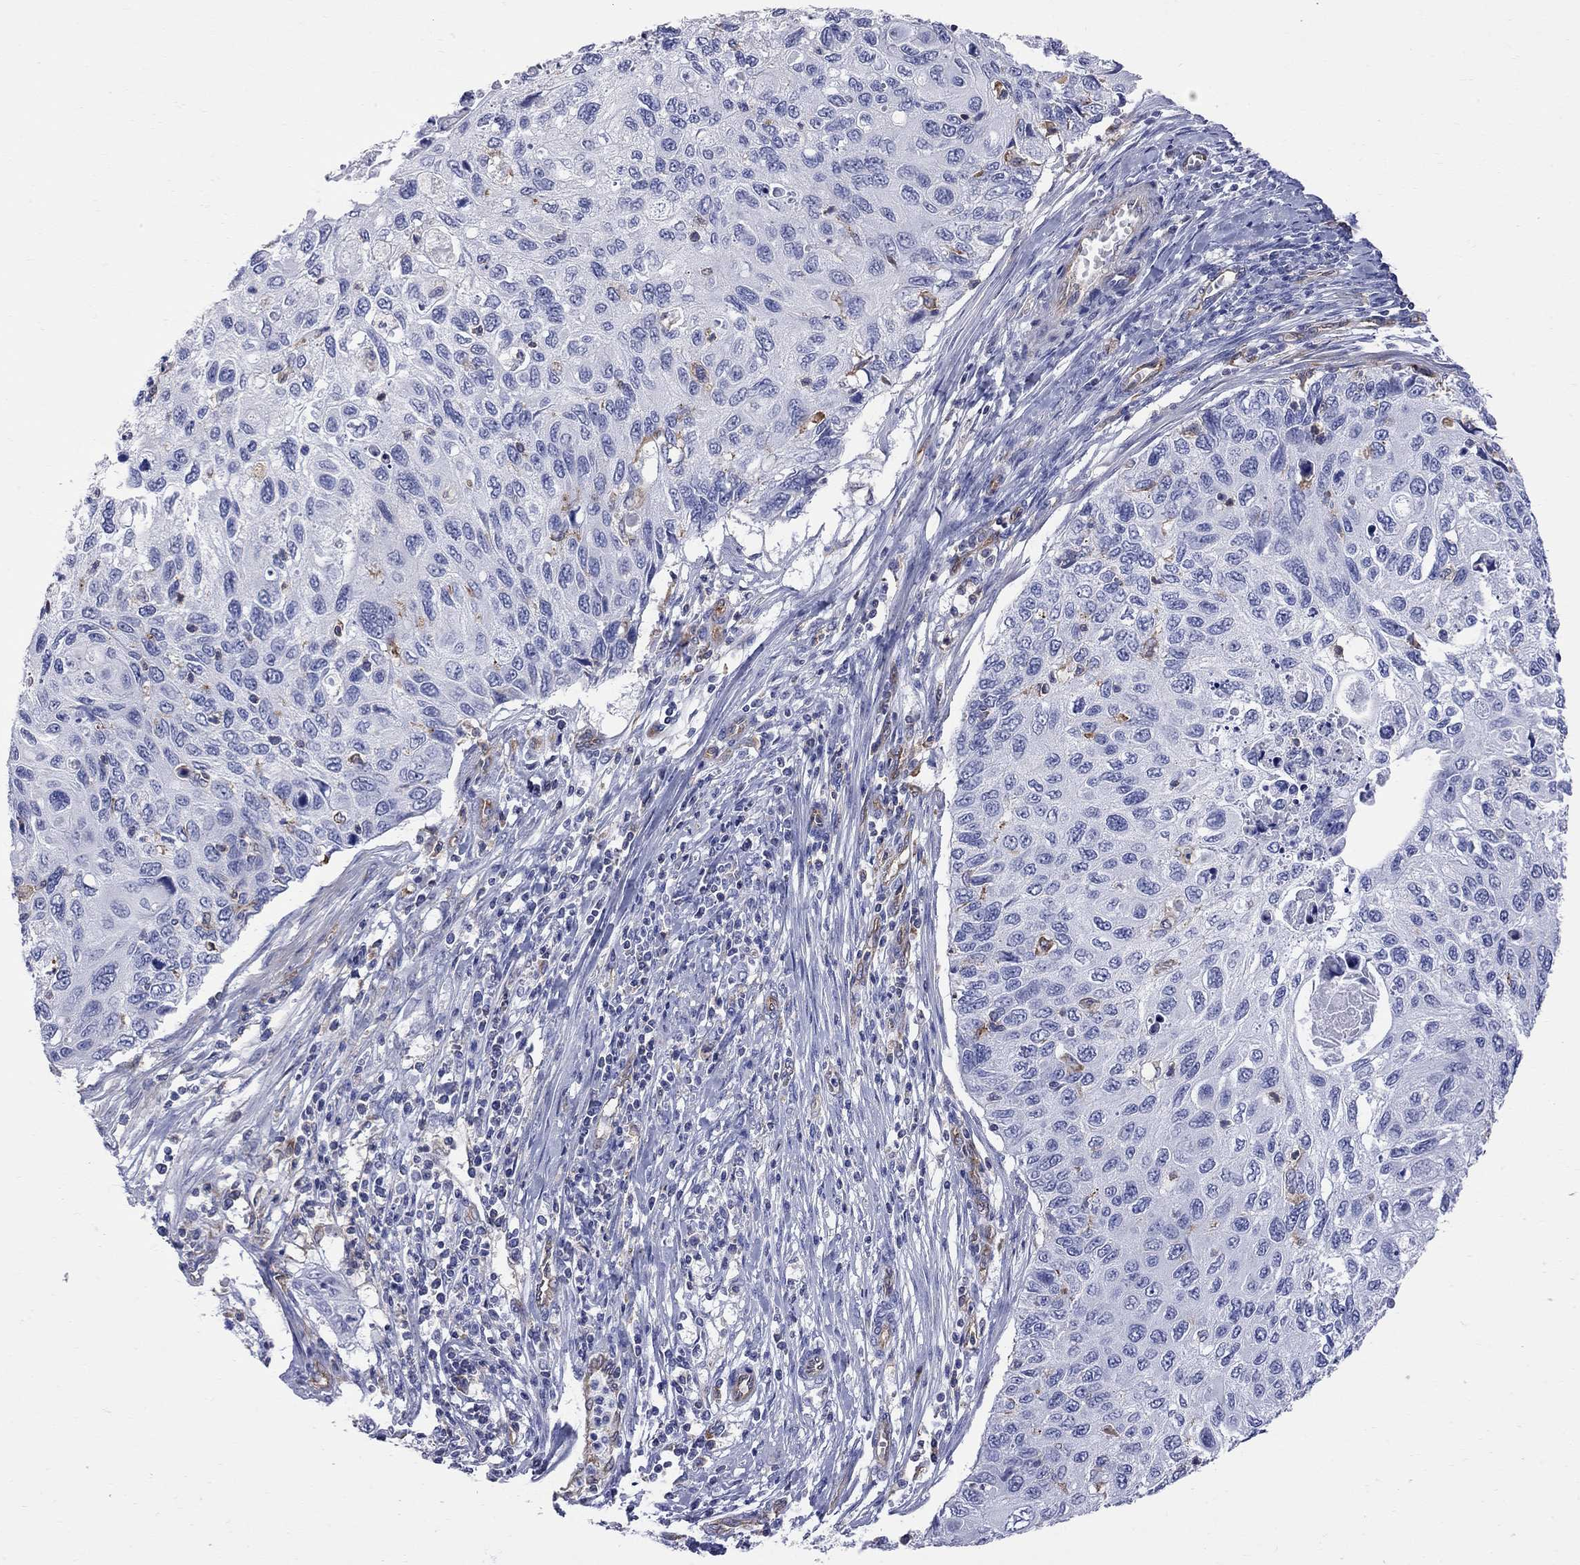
{"staining": {"intensity": "negative", "quantity": "none", "location": "none"}, "tissue": "cervical cancer", "cell_type": "Tumor cells", "image_type": "cancer", "snomed": [{"axis": "morphology", "description": "Squamous cell carcinoma, NOS"}, {"axis": "topography", "description": "Cervix"}], "caption": "This is an immunohistochemistry (IHC) photomicrograph of cervical cancer (squamous cell carcinoma). There is no expression in tumor cells.", "gene": "ABI3", "patient": {"sex": "female", "age": 70}}